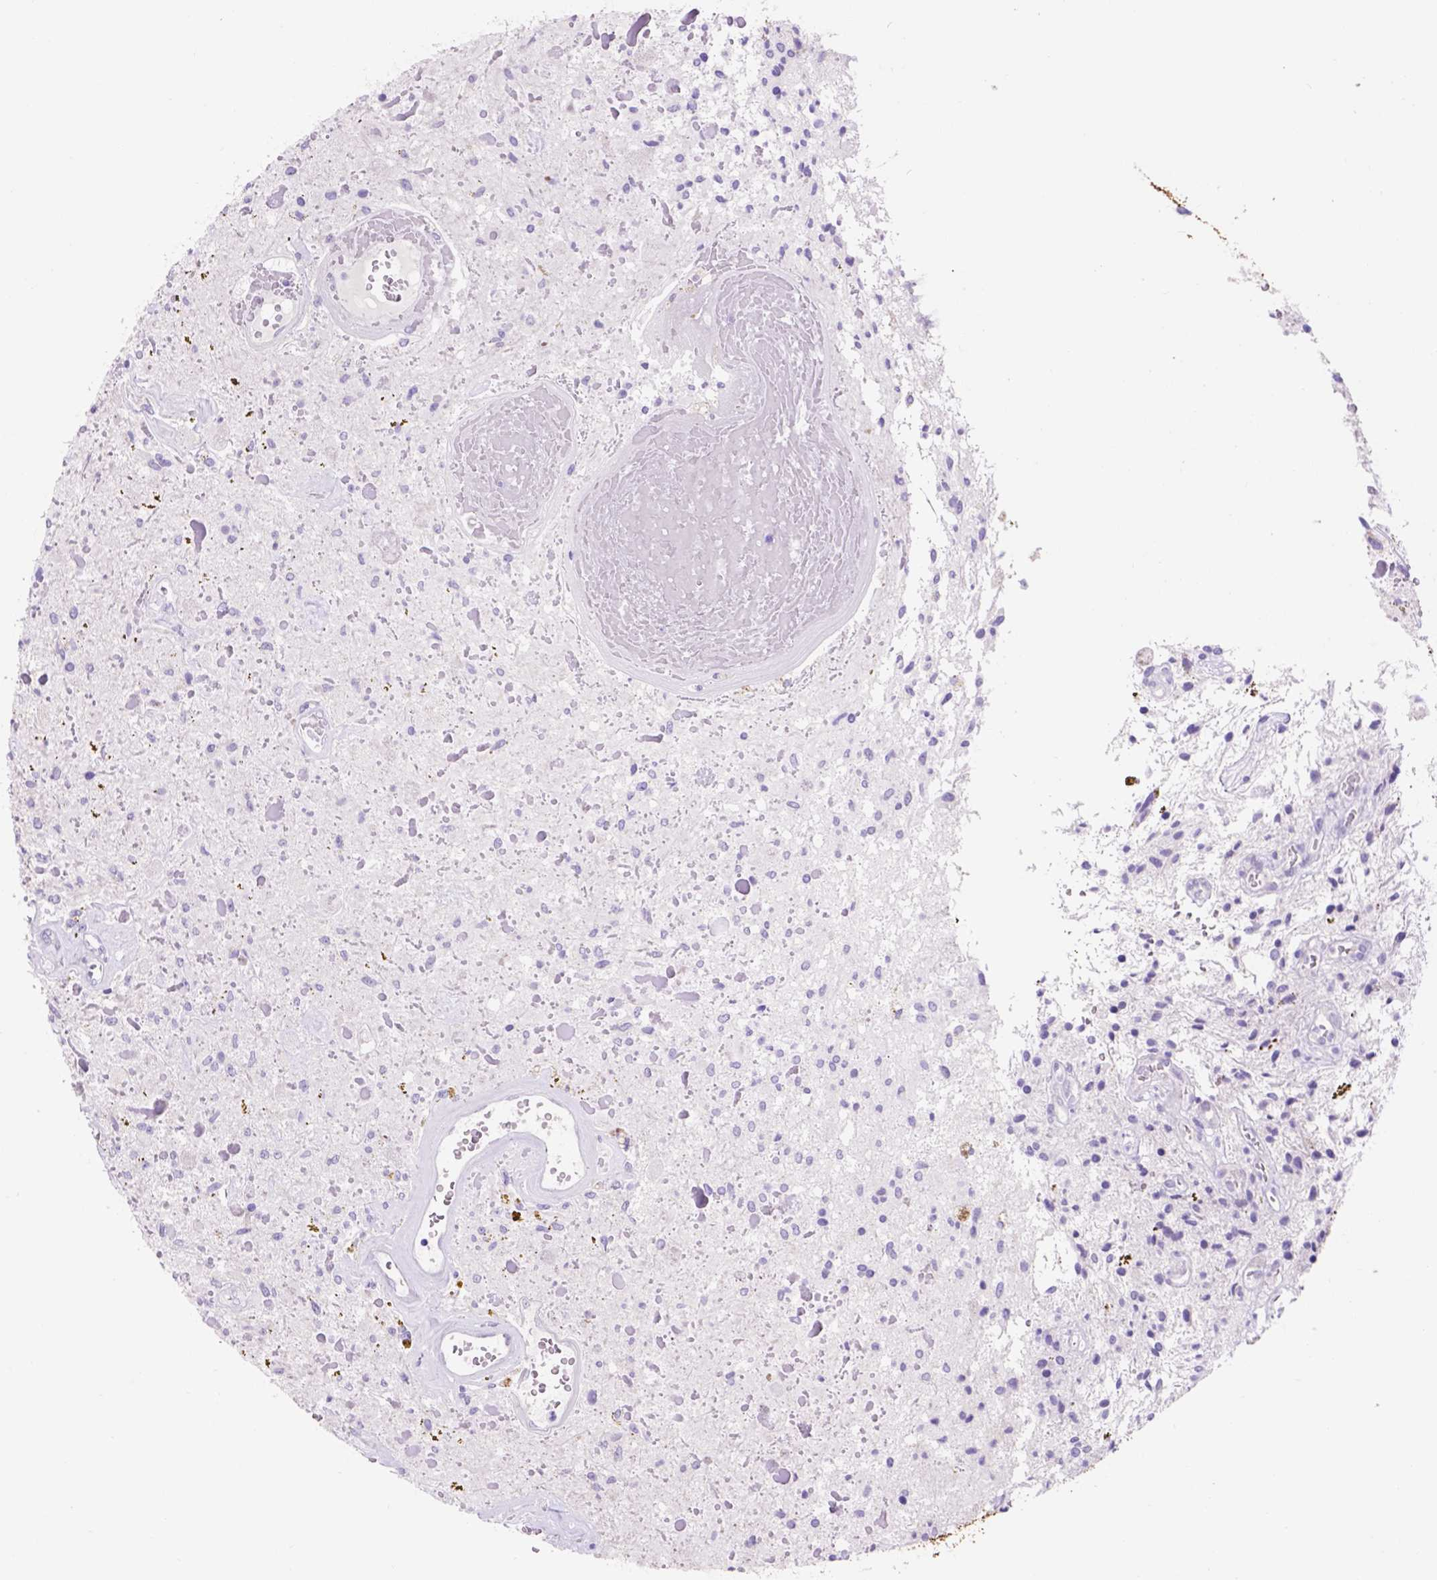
{"staining": {"intensity": "negative", "quantity": "none", "location": "none"}, "tissue": "glioma", "cell_type": "Tumor cells", "image_type": "cancer", "snomed": [{"axis": "morphology", "description": "Glioma, malignant, Low grade"}, {"axis": "topography", "description": "Cerebellum"}], "caption": "Immunohistochemistry (IHC) of glioma exhibits no expression in tumor cells.", "gene": "EGFR", "patient": {"sex": "female", "age": 14}}